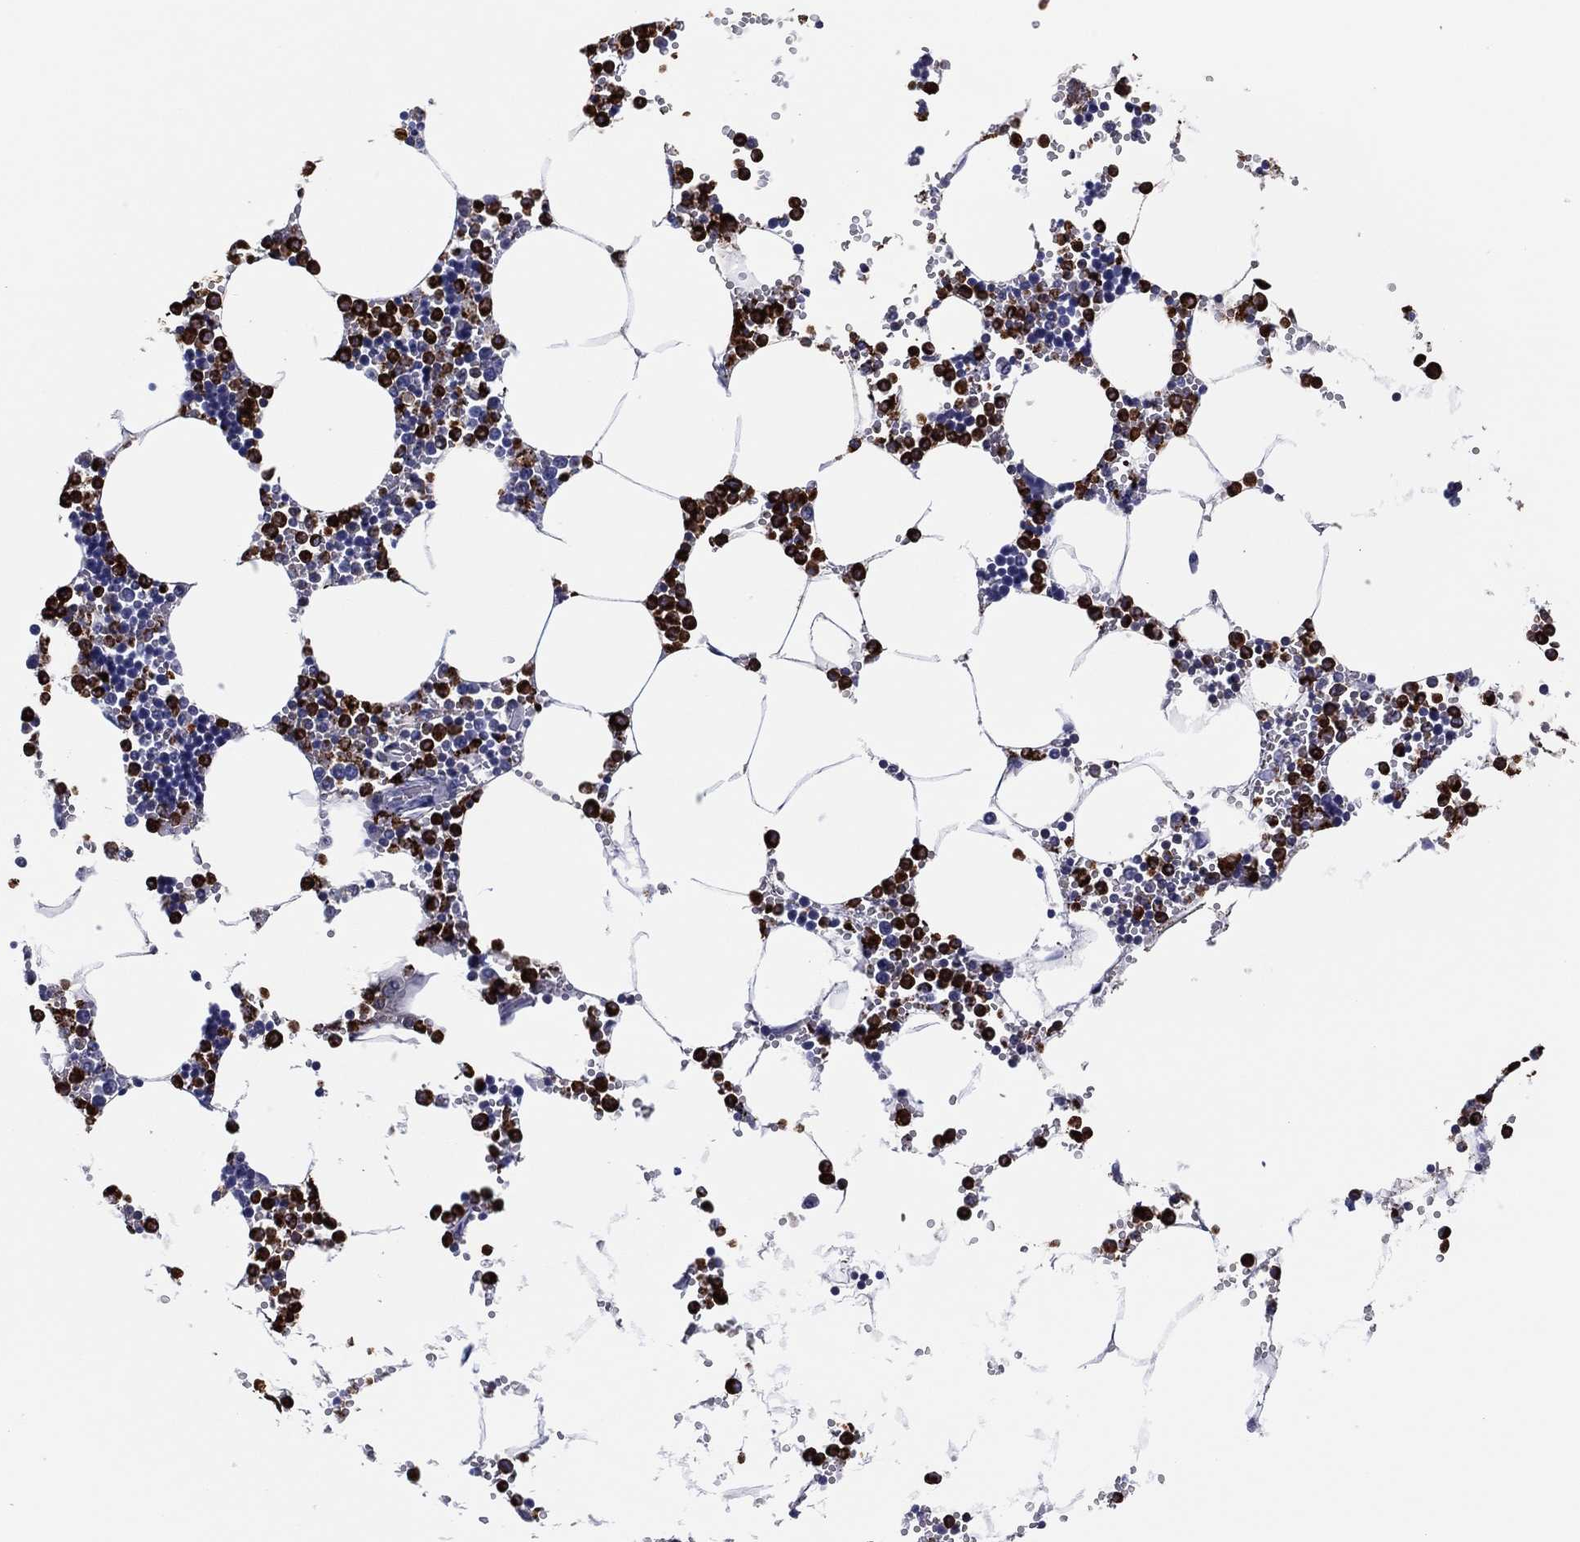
{"staining": {"intensity": "strong", "quantity": "25%-75%", "location": "cytoplasmic/membranous"}, "tissue": "bone marrow", "cell_type": "Hematopoietic cells", "image_type": "normal", "snomed": [{"axis": "morphology", "description": "Normal tissue, NOS"}, {"axis": "topography", "description": "Bone marrow"}], "caption": "DAB immunohistochemical staining of benign human bone marrow displays strong cytoplasmic/membranous protein positivity in about 25%-75% of hematopoietic cells. Immunohistochemistry (ihc) stains the protein of interest in brown and the nuclei are stained blue.", "gene": "PLAC8", "patient": {"sex": "male", "age": 54}}